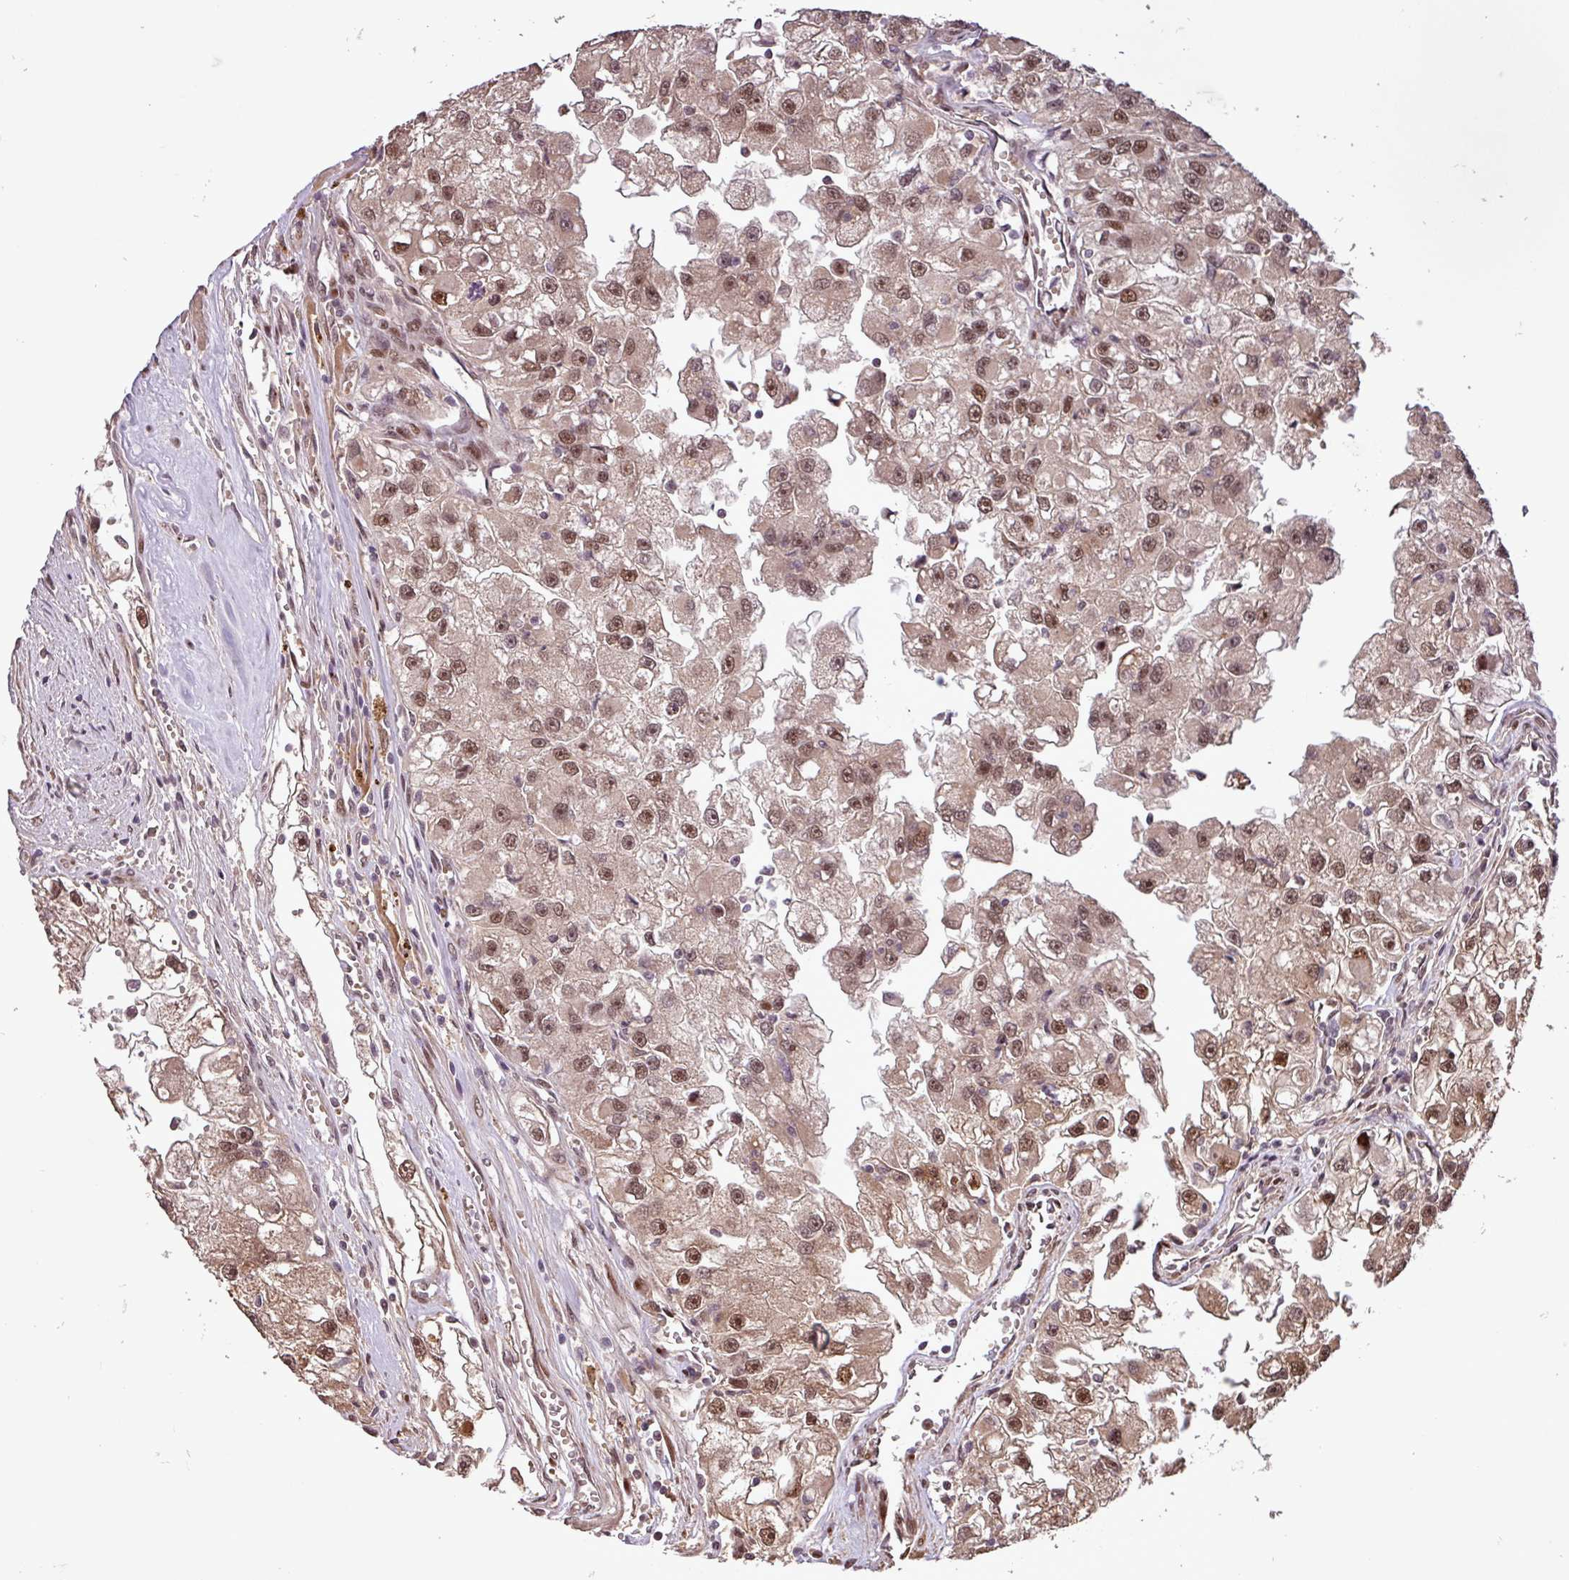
{"staining": {"intensity": "moderate", "quantity": ">75%", "location": "nuclear"}, "tissue": "renal cancer", "cell_type": "Tumor cells", "image_type": "cancer", "snomed": [{"axis": "morphology", "description": "Adenocarcinoma, NOS"}, {"axis": "topography", "description": "Kidney"}], "caption": "Immunohistochemical staining of renal cancer (adenocarcinoma) shows moderate nuclear protein staining in approximately >75% of tumor cells.", "gene": "SLC22A24", "patient": {"sex": "male", "age": 63}}